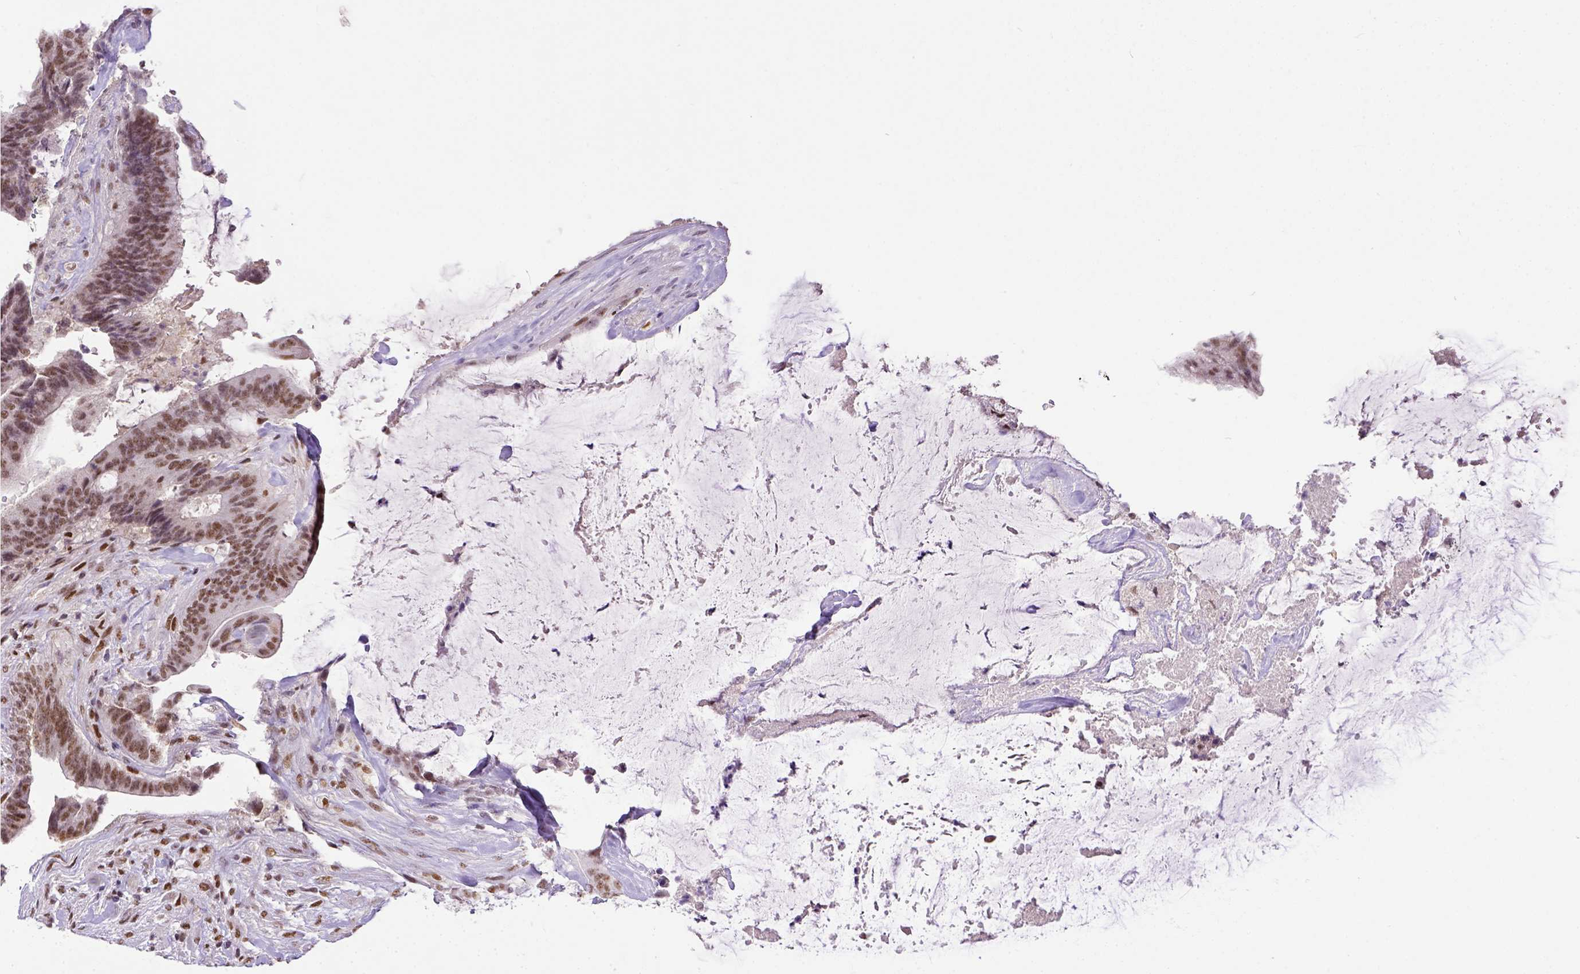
{"staining": {"intensity": "moderate", "quantity": ">75%", "location": "cytoplasmic/membranous"}, "tissue": "colorectal cancer", "cell_type": "Tumor cells", "image_type": "cancer", "snomed": [{"axis": "morphology", "description": "Adenocarcinoma, NOS"}, {"axis": "topography", "description": "Colon"}], "caption": "Immunohistochemical staining of adenocarcinoma (colorectal) displays moderate cytoplasmic/membranous protein positivity in about >75% of tumor cells. (DAB IHC, brown staining for protein, blue staining for nuclei).", "gene": "ERCC1", "patient": {"sex": "female", "age": 43}}